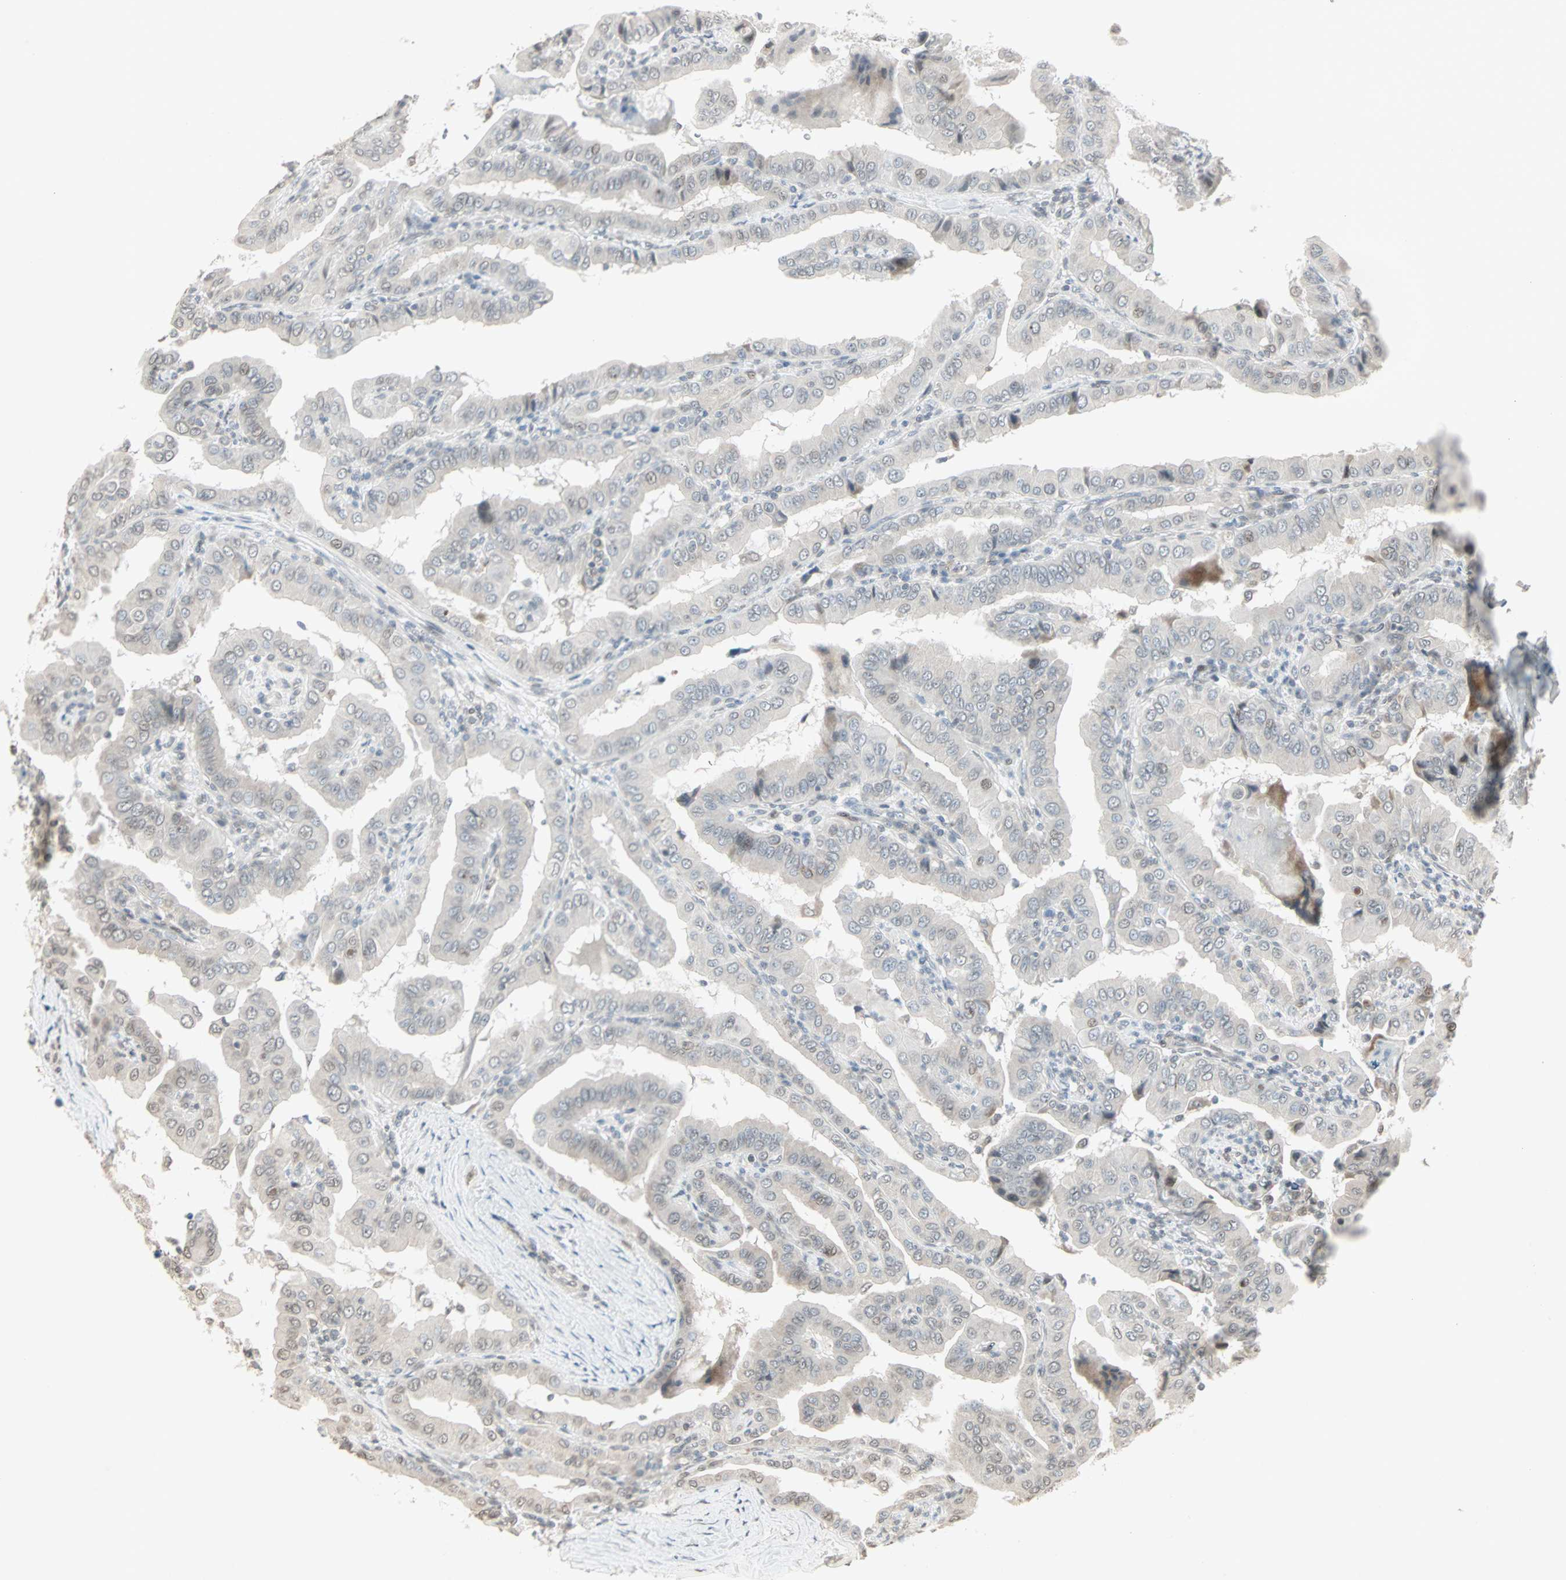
{"staining": {"intensity": "negative", "quantity": "none", "location": "none"}, "tissue": "thyroid cancer", "cell_type": "Tumor cells", "image_type": "cancer", "snomed": [{"axis": "morphology", "description": "Papillary adenocarcinoma, NOS"}, {"axis": "topography", "description": "Thyroid gland"}], "caption": "DAB immunohistochemical staining of thyroid papillary adenocarcinoma demonstrates no significant expression in tumor cells.", "gene": "CBLC", "patient": {"sex": "male", "age": 33}}